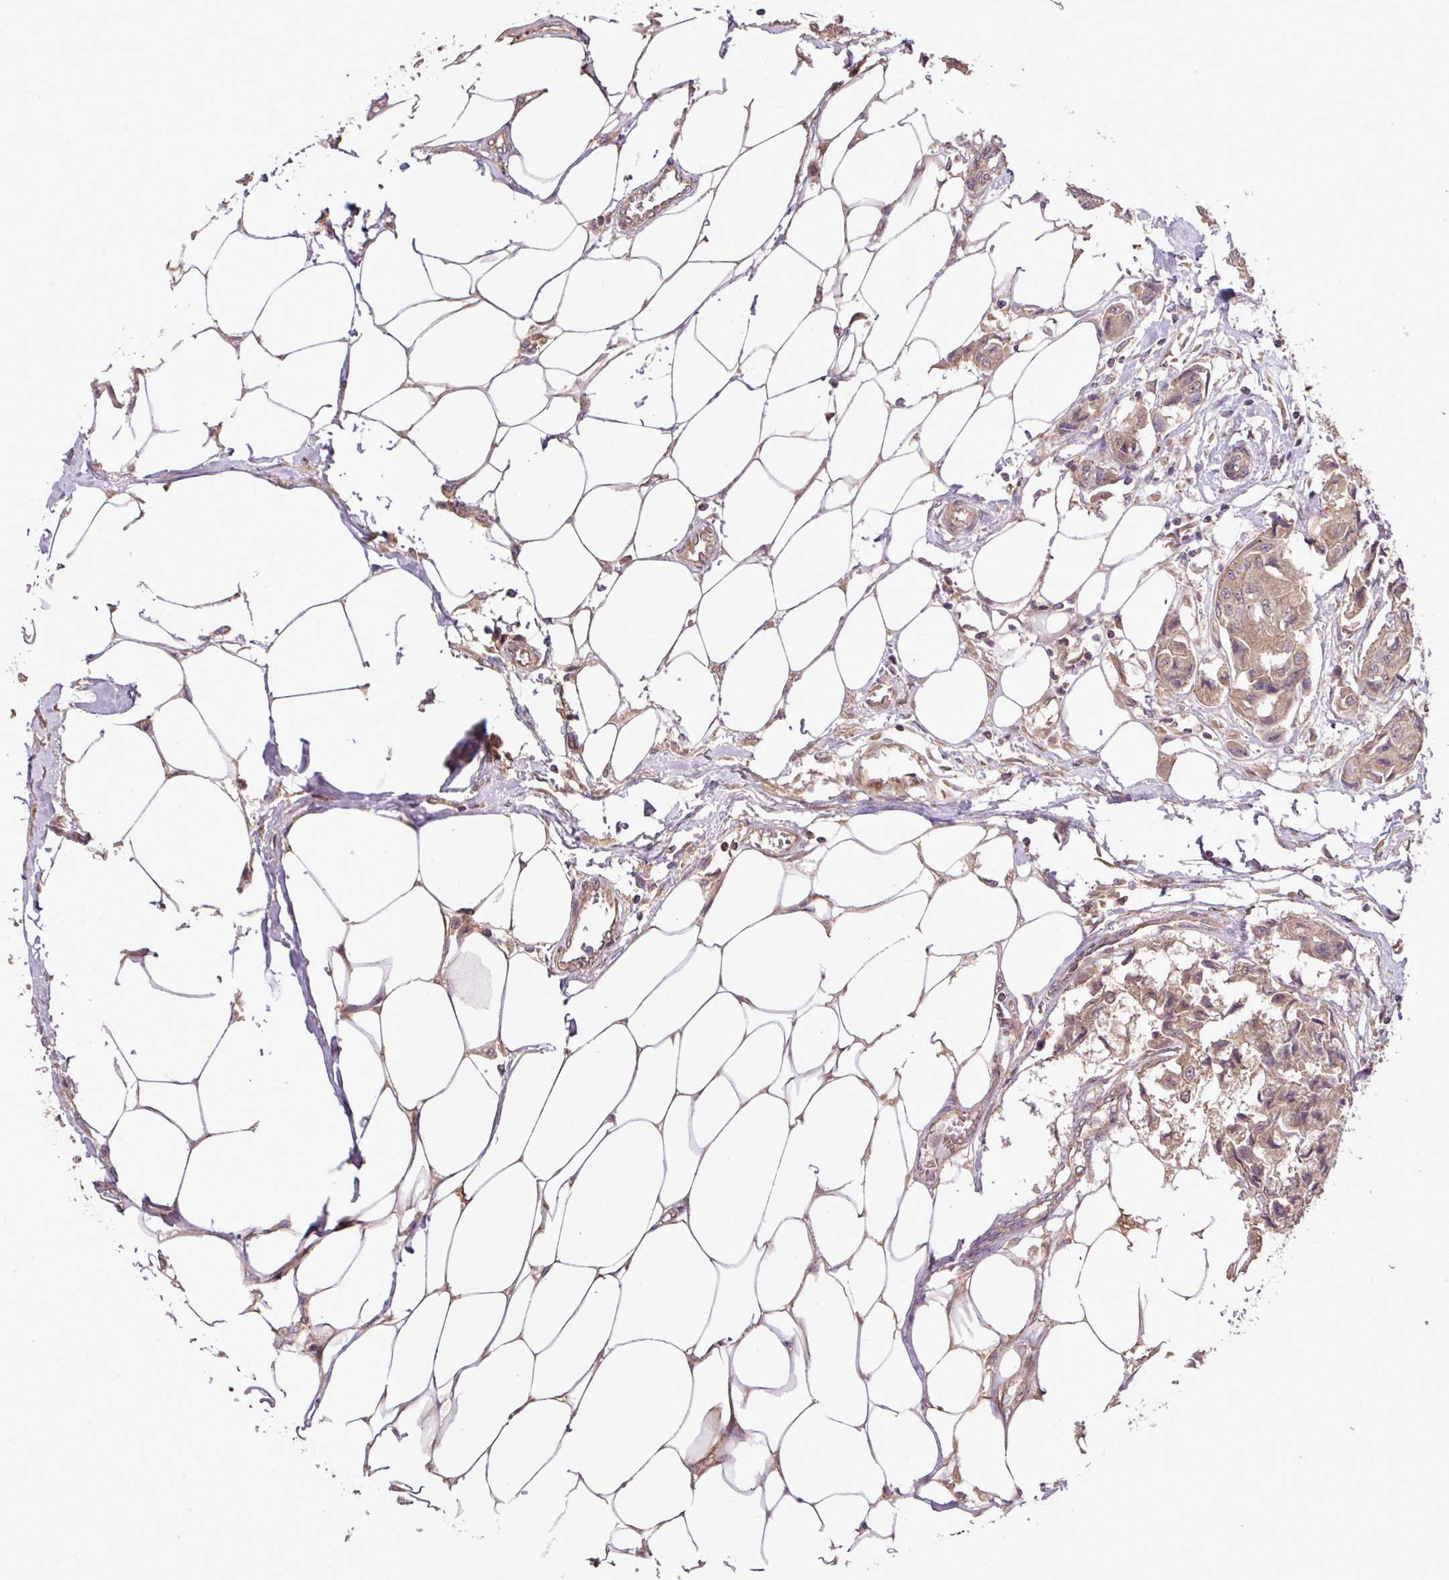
{"staining": {"intensity": "moderate", "quantity": ">75%", "location": "cytoplasmic/membranous"}, "tissue": "breast cancer", "cell_type": "Tumor cells", "image_type": "cancer", "snomed": [{"axis": "morphology", "description": "Duct carcinoma"}, {"axis": "topography", "description": "Breast"}, {"axis": "topography", "description": "Lymph node"}], "caption": "A micrograph of human breast cancer (intraductal carcinoma) stained for a protein shows moderate cytoplasmic/membranous brown staining in tumor cells.", "gene": "XIAP", "patient": {"sex": "female", "age": 80}}